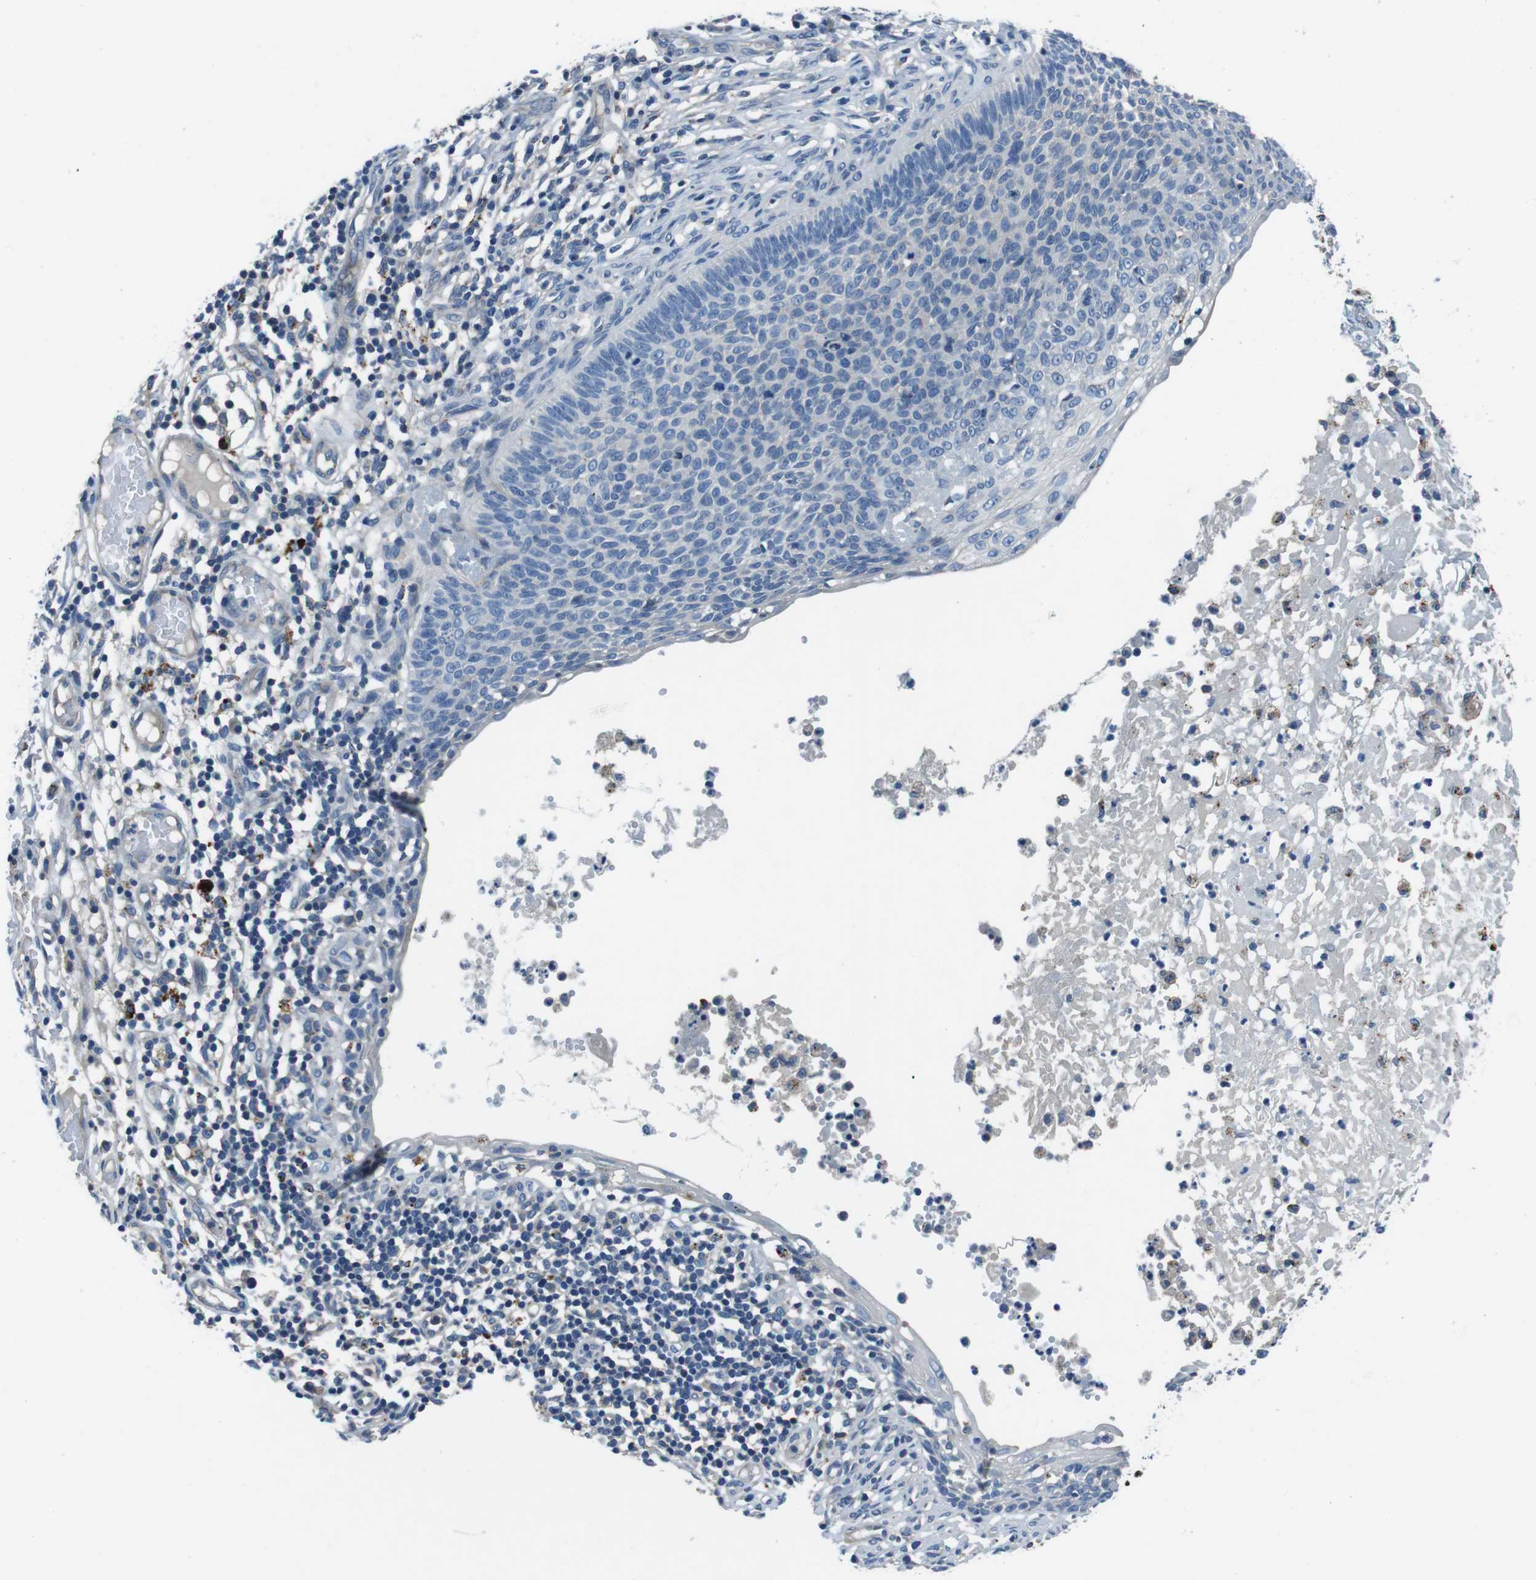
{"staining": {"intensity": "negative", "quantity": "none", "location": "none"}, "tissue": "skin cancer", "cell_type": "Tumor cells", "image_type": "cancer", "snomed": [{"axis": "morphology", "description": "Normal tissue, NOS"}, {"axis": "morphology", "description": "Basal cell carcinoma"}, {"axis": "topography", "description": "Skin"}], "caption": "Immunohistochemical staining of human basal cell carcinoma (skin) displays no significant expression in tumor cells. (Brightfield microscopy of DAB immunohistochemistry at high magnification).", "gene": "TULP3", "patient": {"sex": "male", "age": 87}}